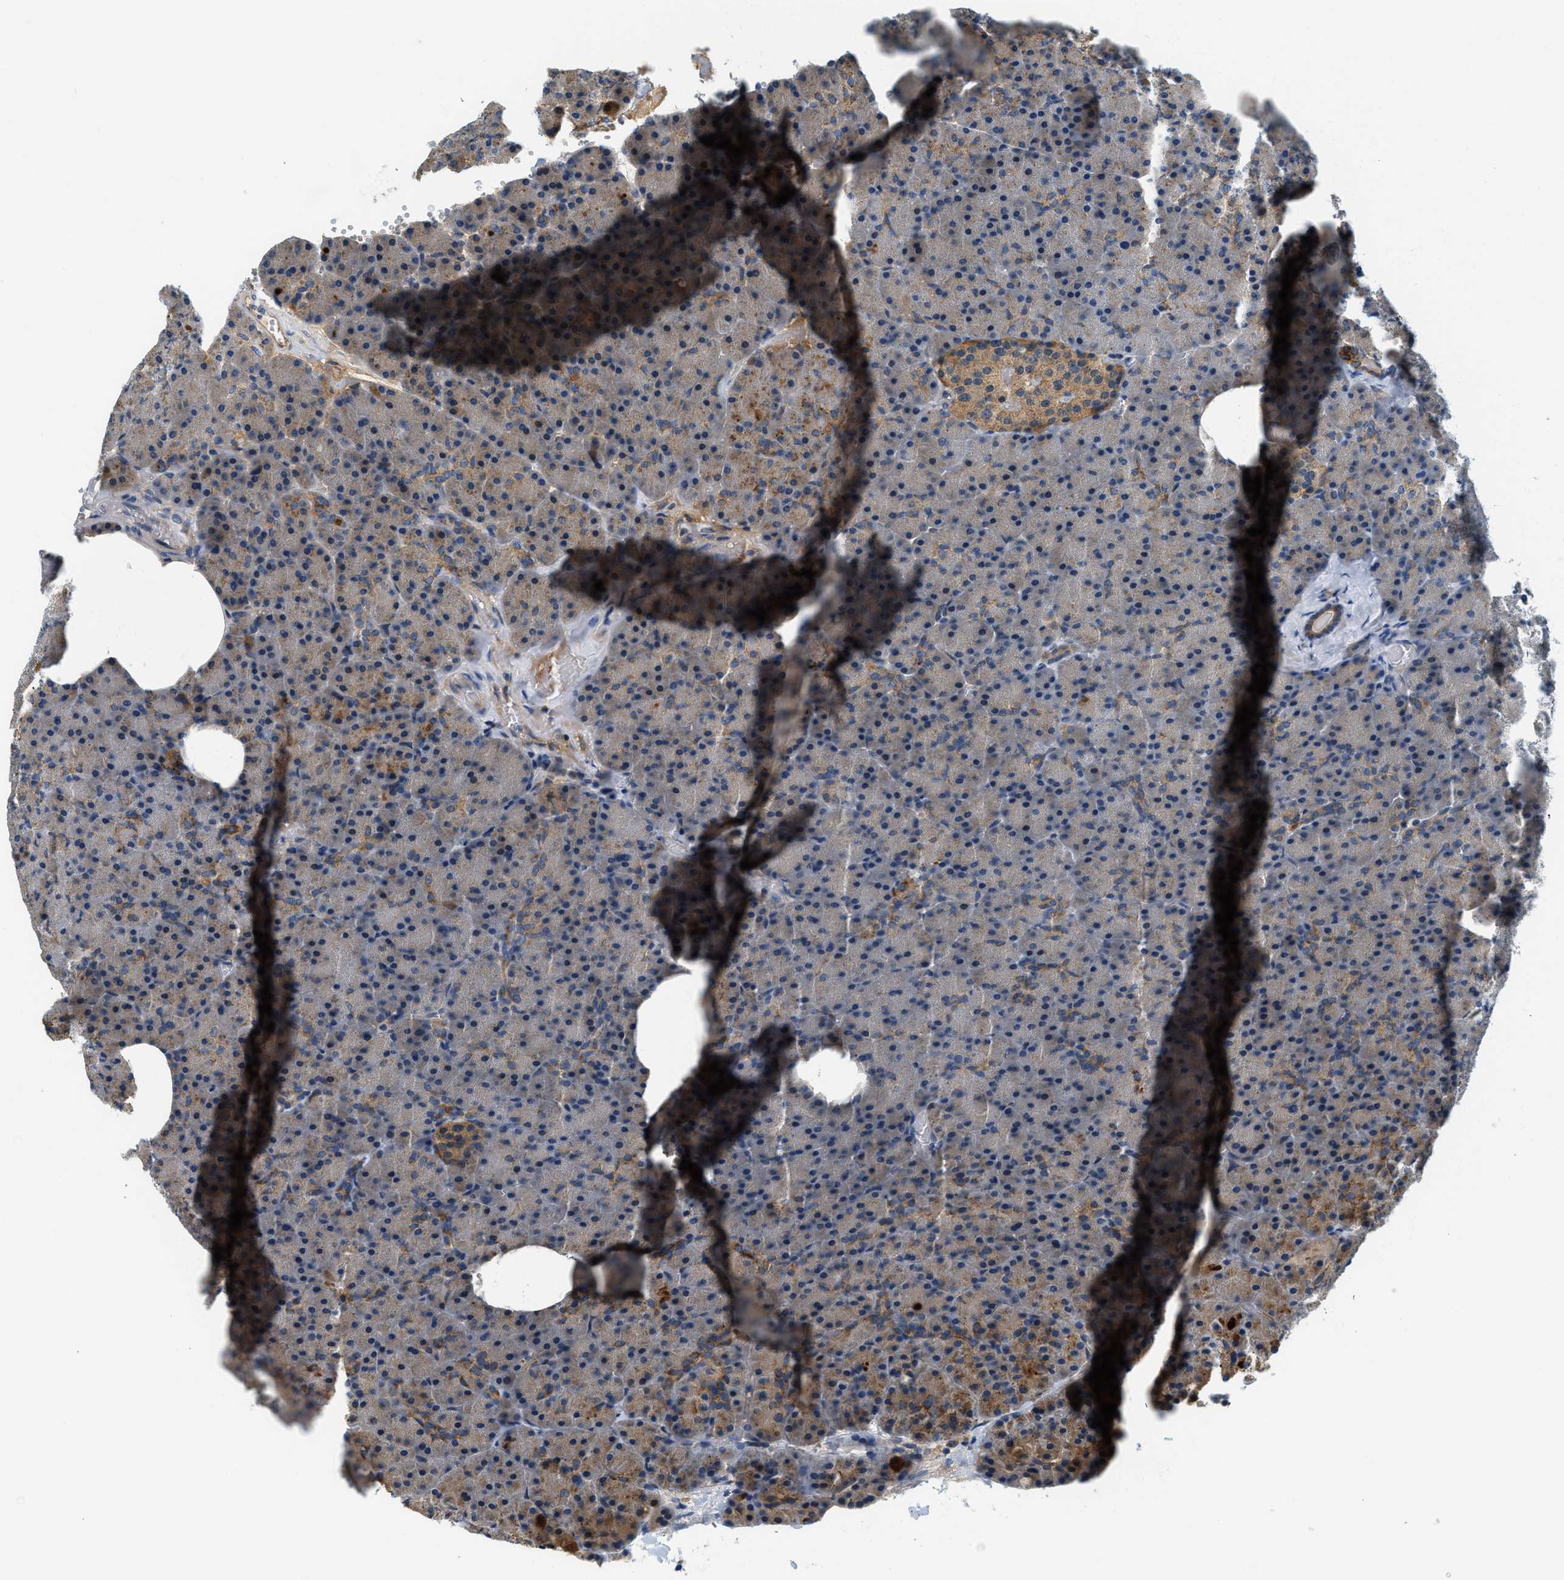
{"staining": {"intensity": "moderate", "quantity": "25%-75%", "location": "cytoplasmic/membranous"}, "tissue": "pancreas", "cell_type": "Exocrine glandular cells", "image_type": "normal", "snomed": [{"axis": "morphology", "description": "Normal tissue, NOS"}, {"axis": "topography", "description": "Pancreas"}], "caption": "Immunohistochemical staining of normal pancreas demonstrates 25%-75% levels of moderate cytoplasmic/membranous protein positivity in approximately 25%-75% of exocrine glandular cells. Using DAB (brown) and hematoxylin (blue) stains, captured at high magnification using brightfield microscopy.", "gene": "KCNK1", "patient": {"sex": "female", "age": 35}}